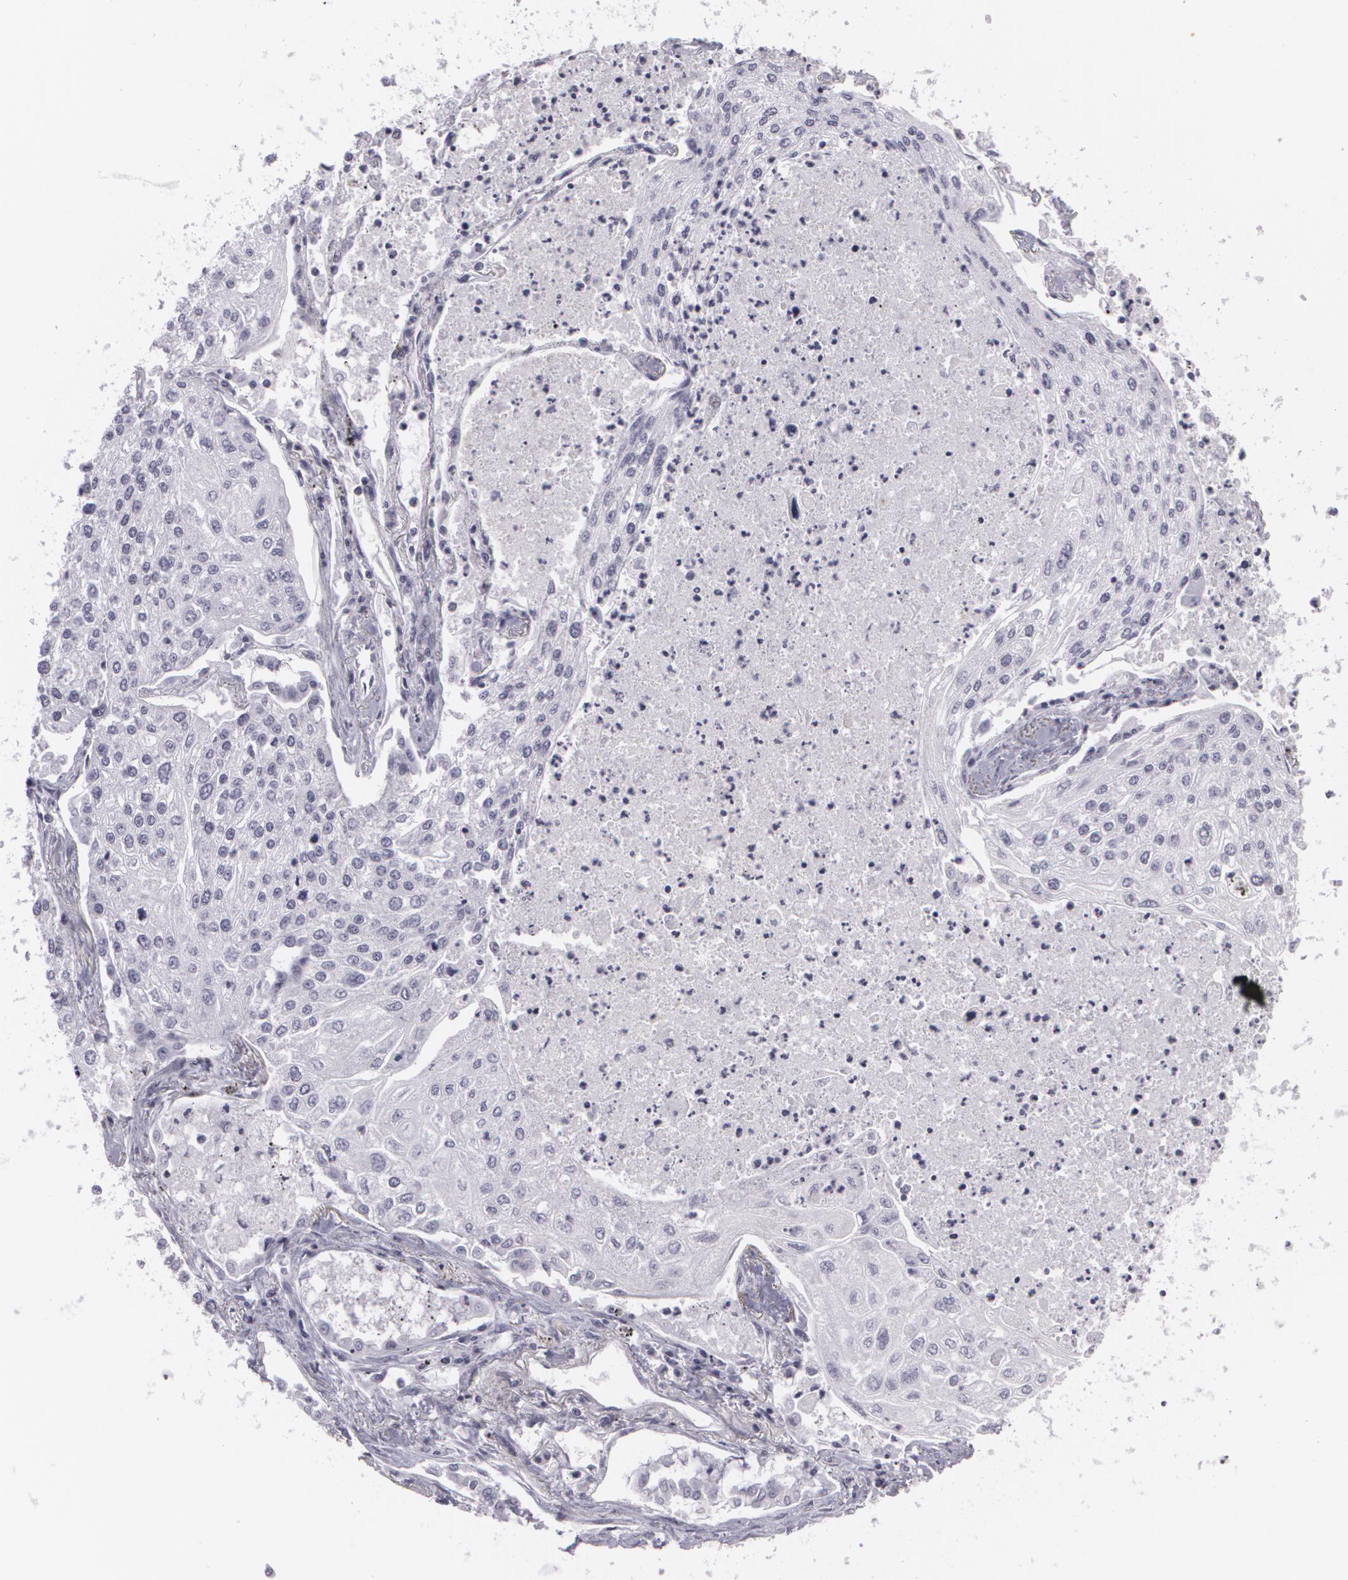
{"staining": {"intensity": "negative", "quantity": "none", "location": "none"}, "tissue": "lung cancer", "cell_type": "Tumor cells", "image_type": "cancer", "snomed": [{"axis": "morphology", "description": "Squamous cell carcinoma, NOS"}, {"axis": "topography", "description": "Lung"}], "caption": "Immunohistochemistry (IHC) of lung squamous cell carcinoma displays no positivity in tumor cells.", "gene": "MAP2", "patient": {"sex": "male", "age": 75}}